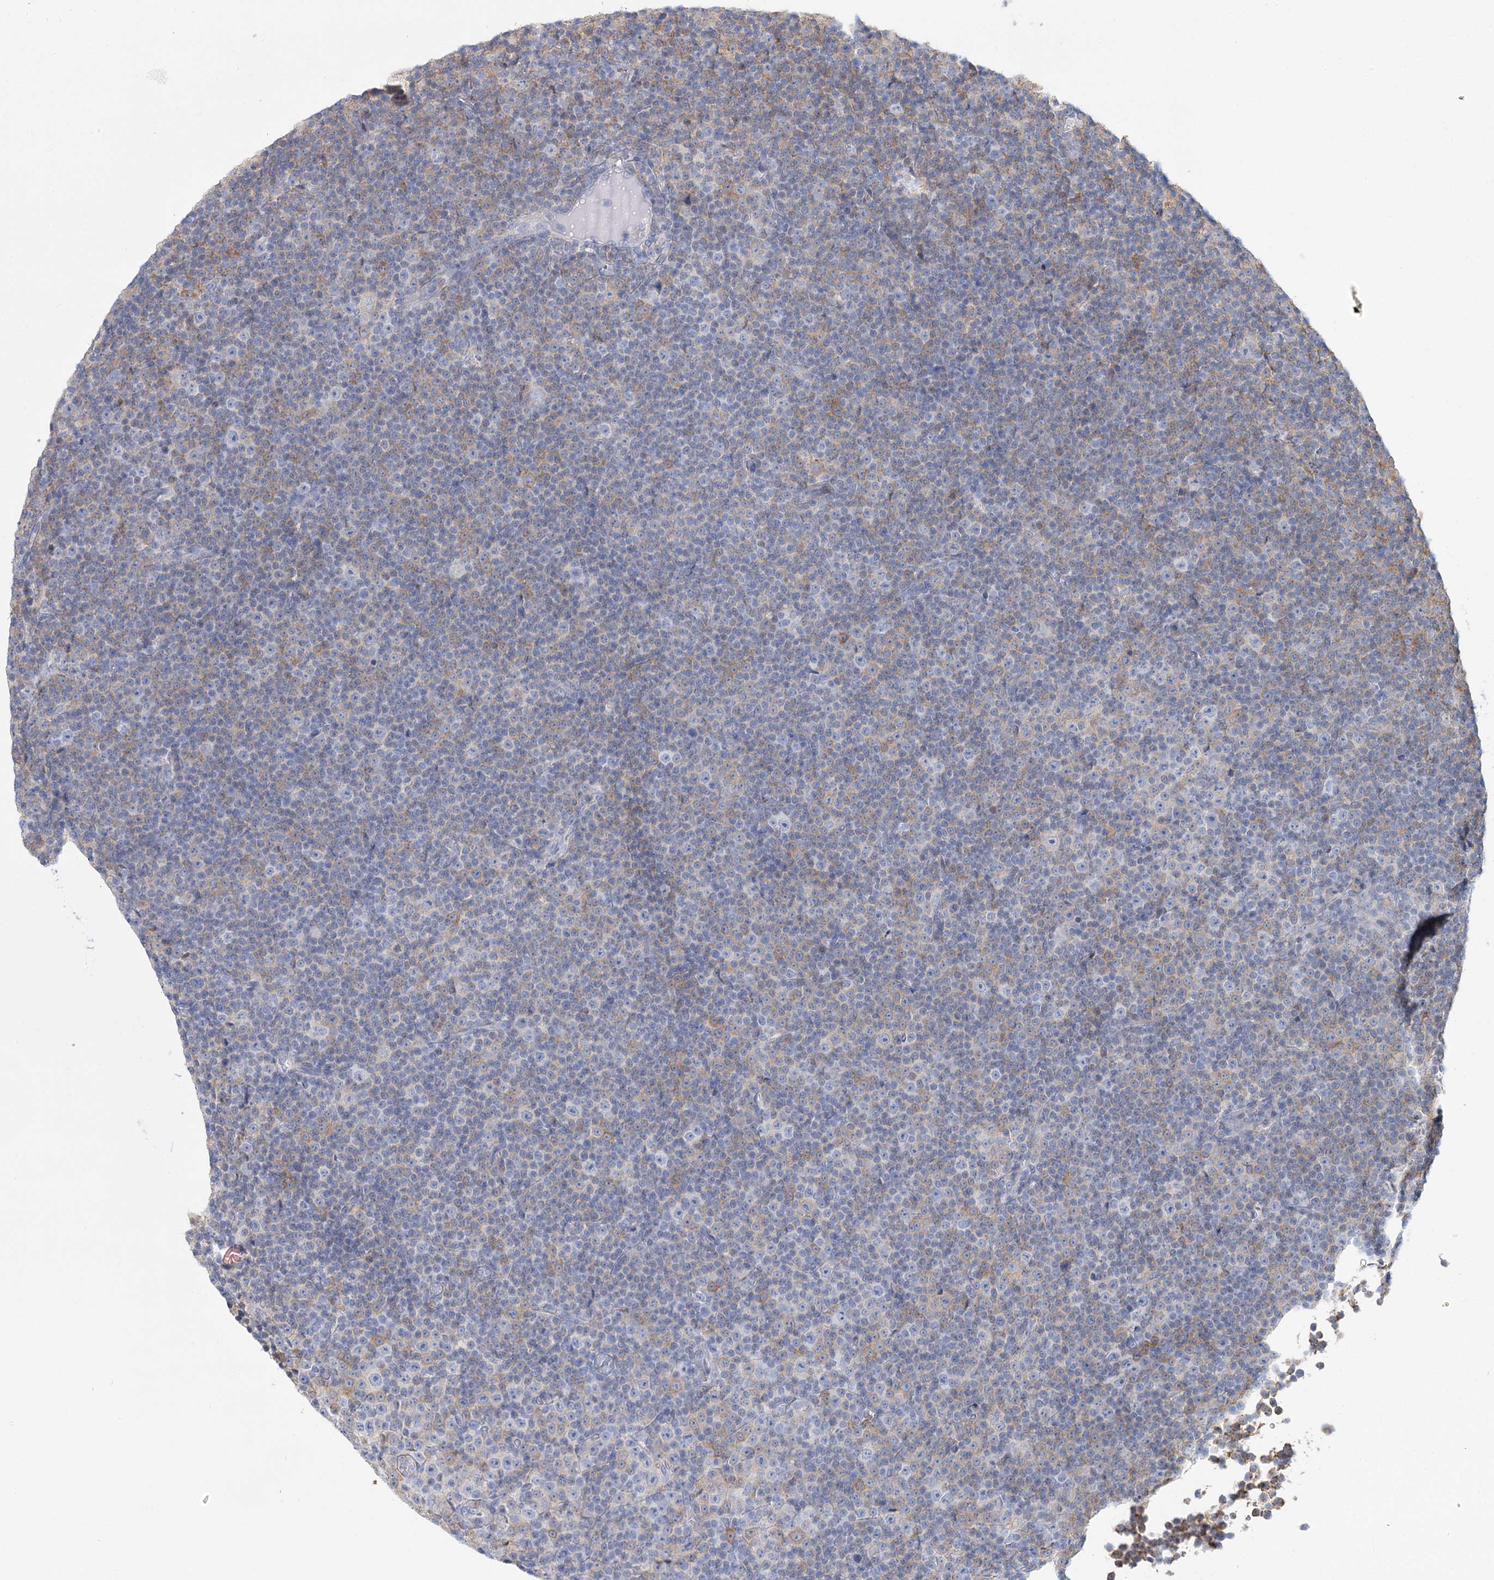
{"staining": {"intensity": "moderate", "quantity": "<25%", "location": "cytoplasmic/membranous"}, "tissue": "lymphoma", "cell_type": "Tumor cells", "image_type": "cancer", "snomed": [{"axis": "morphology", "description": "Malignant lymphoma, non-Hodgkin's type, Low grade"}, {"axis": "topography", "description": "Lymph node"}], "caption": "Lymphoma was stained to show a protein in brown. There is low levels of moderate cytoplasmic/membranous staining in approximately <25% of tumor cells.", "gene": "ARHGAP44", "patient": {"sex": "female", "age": 67}}